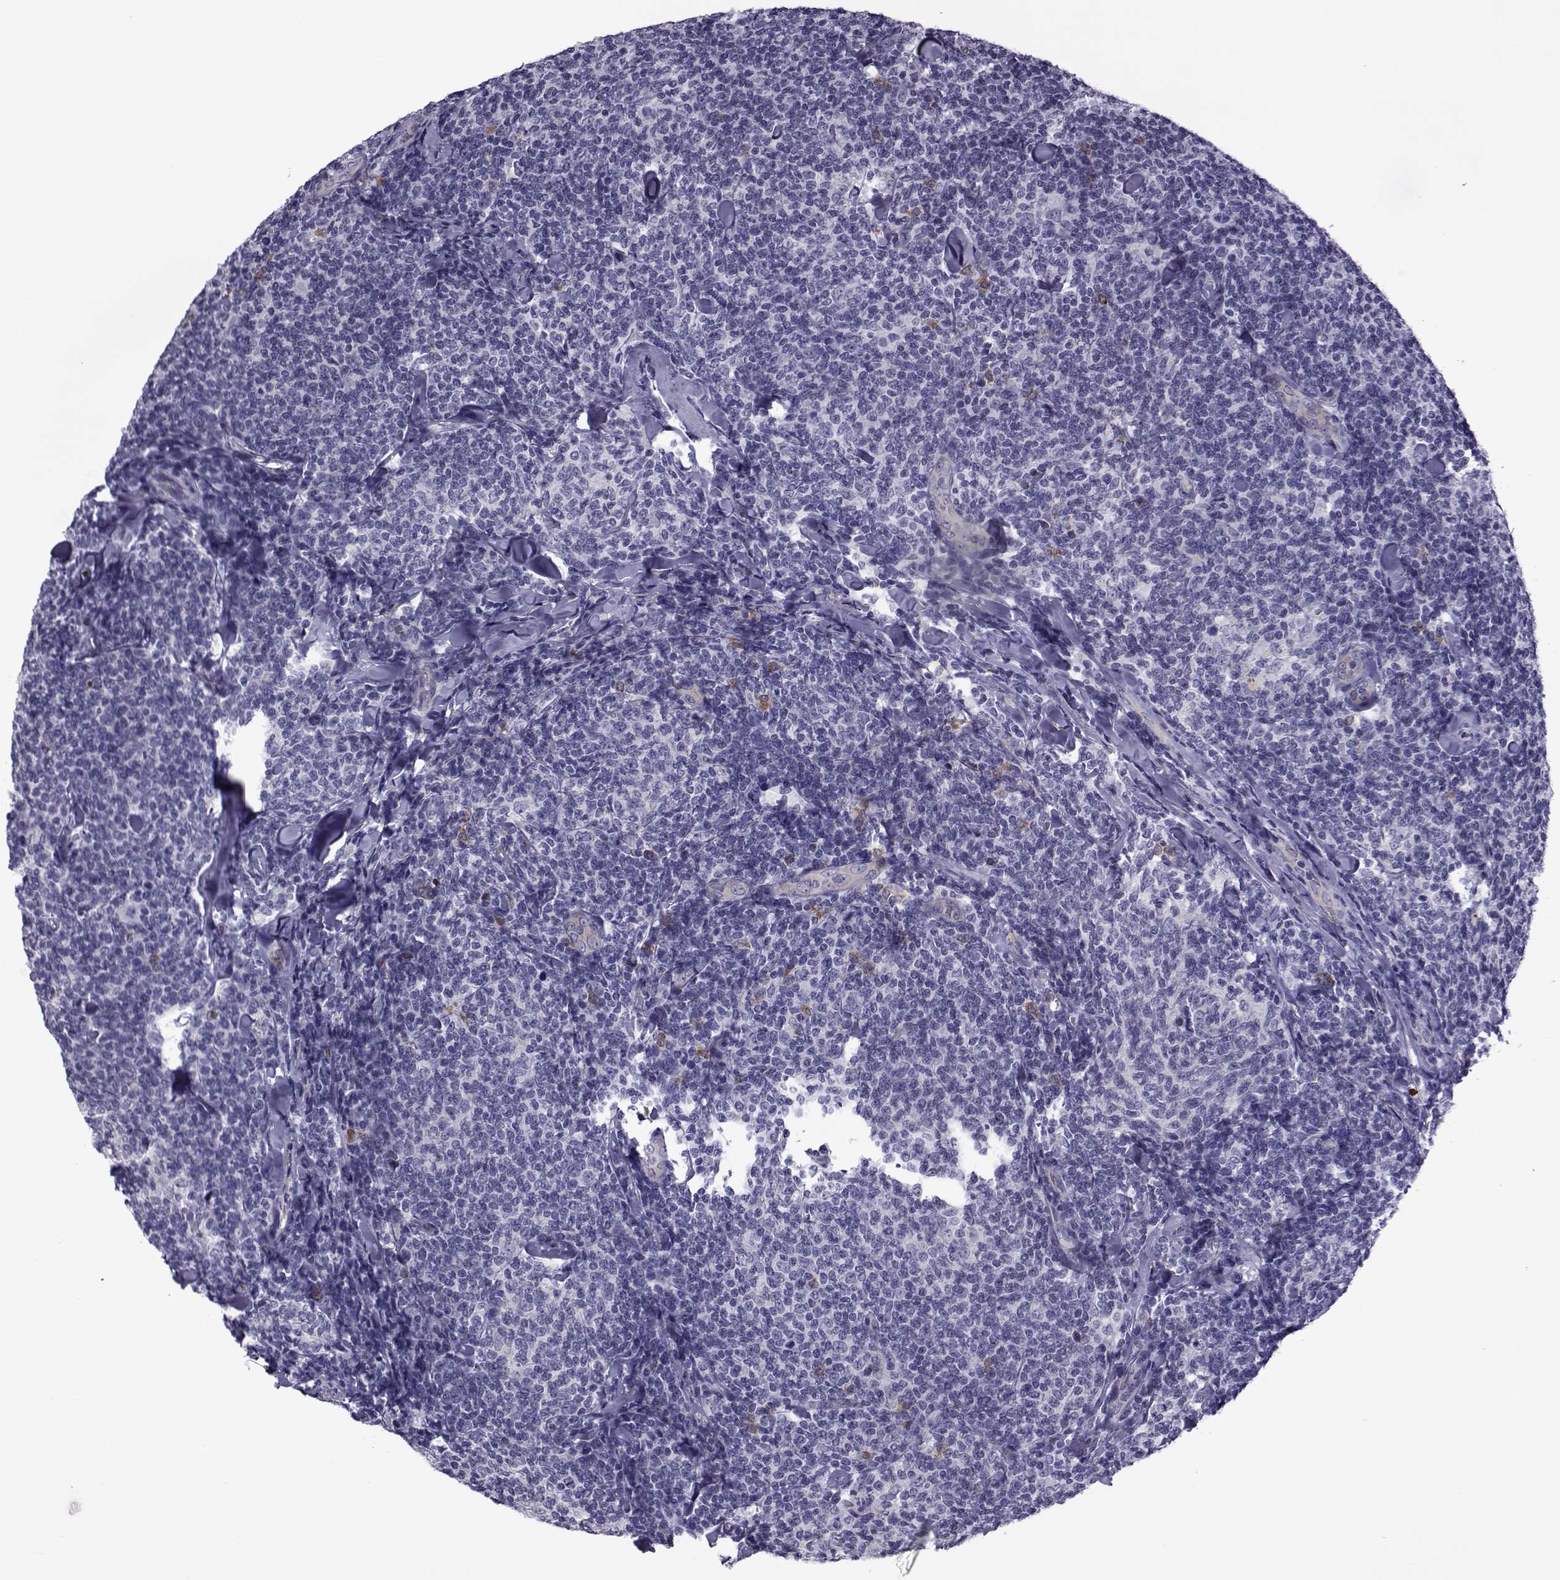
{"staining": {"intensity": "negative", "quantity": "none", "location": "none"}, "tissue": "lymphoma", "cell_type": "Tumor cells", "image_type": "cancer", "snomed": [{"axis": "morphology", "description": "Malignant lymphoma, non-Hodgkin's type, Low grade"}, {"axis": "topography", "description": "Lymph node"}], "caption": "An immunohistochemistry photomicrograph of lymphoma is shown. There is no staining in tumor cells of lymphoma.", "gene": "COL22A1", "patient": {"sex": "female", "age": 56}}